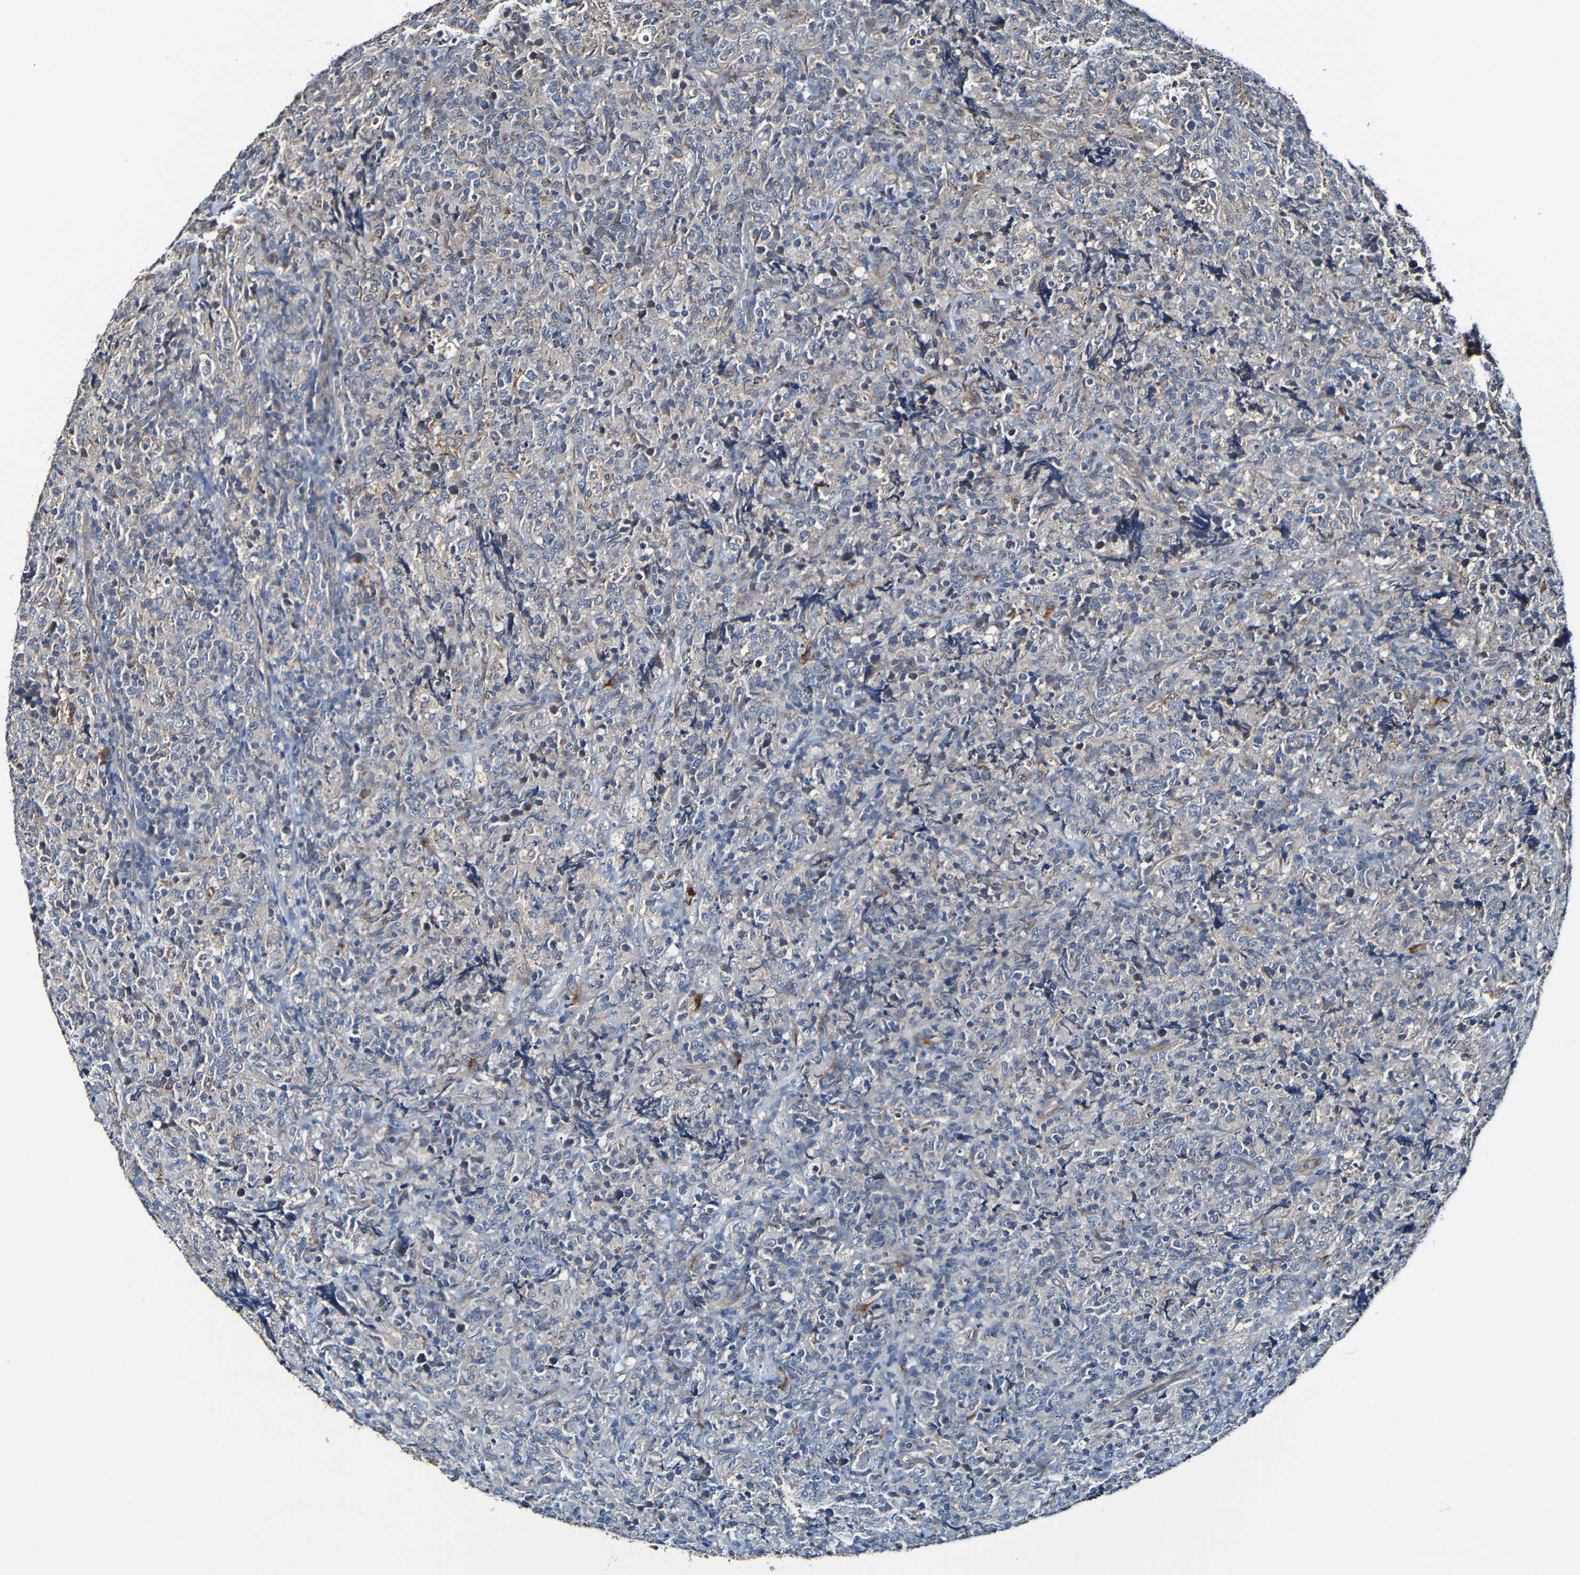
{"staining": {"intensity": "weak", "quantity": "25%-75%", "location": "cytoplasmic/membranous"}, "tissue": "lymphoma", "cell_type": "Tumor cells", "image_type": "cancer", "snomed": [{"axis": "morphology", "description": "Malignant lymphoma, non-Hodgkin's type, High grade"}, {"axis": "topography", "description": "Tonsil"}], "caption": "Immunohistochemistry (IHC) of malignant lymphoma, non-Hodgkin's type (high-grade) displays low levels of weak cytoplasmic/membranous staining in about 25%-75% of tumor cells.", "gene": "ADAM15", "patient": {"sex": "female", "age": 36}}